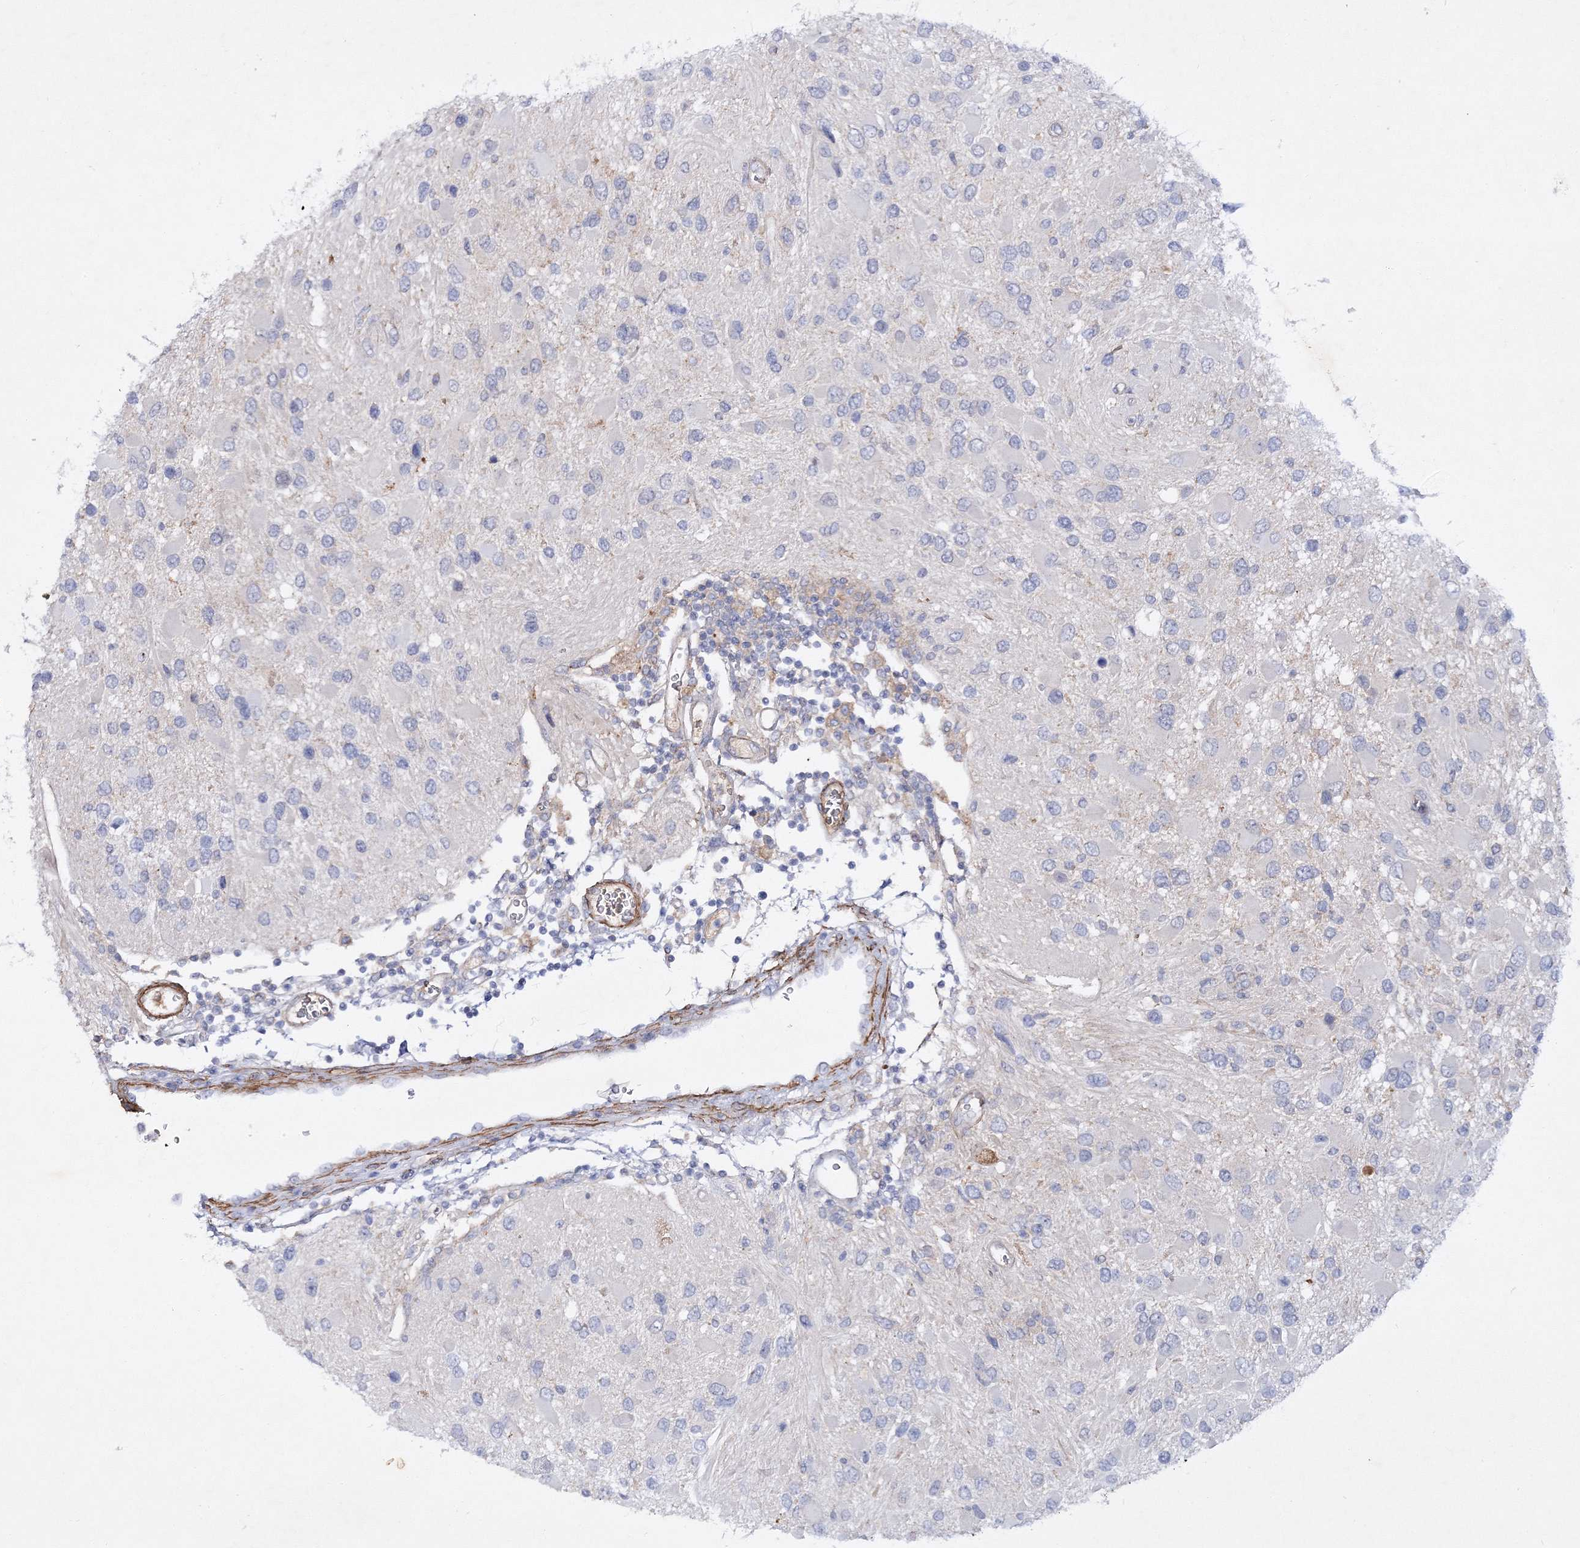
{"staining": {"intensity": "negative", "quantity": "none", "location": "none"}, "tissue": "glioma", "cell_type": "Tumor cells", "image_type": "cancer", "snomed": [{"axis": "morphology", "description": "Glioma, malignant, High grade"}, {"axis": "topography", "description": "Brain"}], "caption": "Tumor cells are negative for brown protein staining in high-grade glioma (malignant).", "gene": "RTN2", "patient": {"sex": "male", "age": 53}}